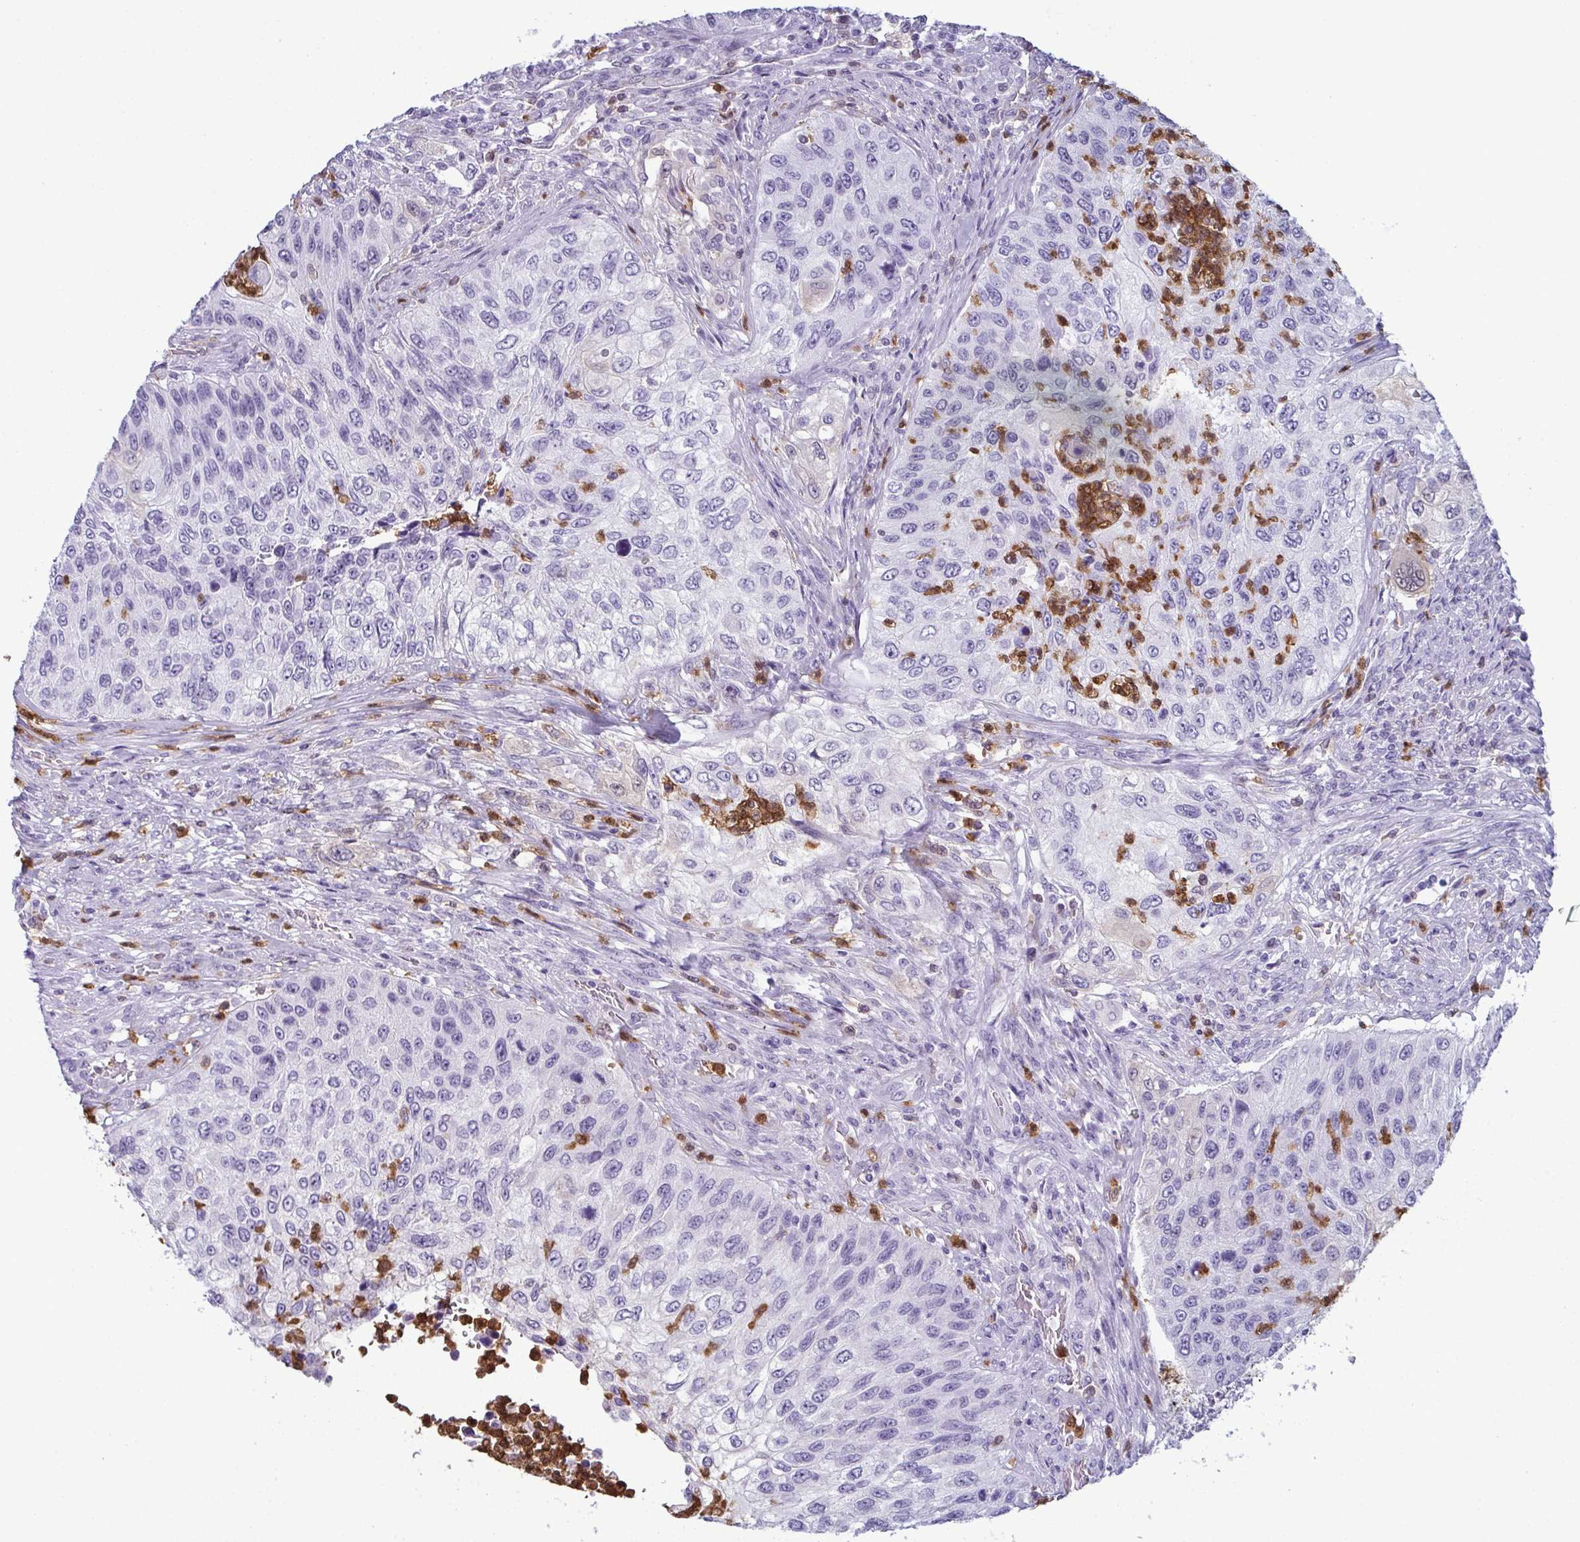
{"staining": {"intensity": "negative", "quantity": "none", "location": "none"}, "tissue": "urothelial cancer", "cell_type": "Tumor cells", "image_type": "cancer", "snomed": [{"axis": "morphology", "description": "Urothelial carcinoma, High grade"}, {"axis": "topography", "description": "Urinary bladder"}], "caption": "Tumor cells show no significant protein expression in urothelial cancer.", "gene": "CDA", "patient": {"sex": "female", "age": 60}}